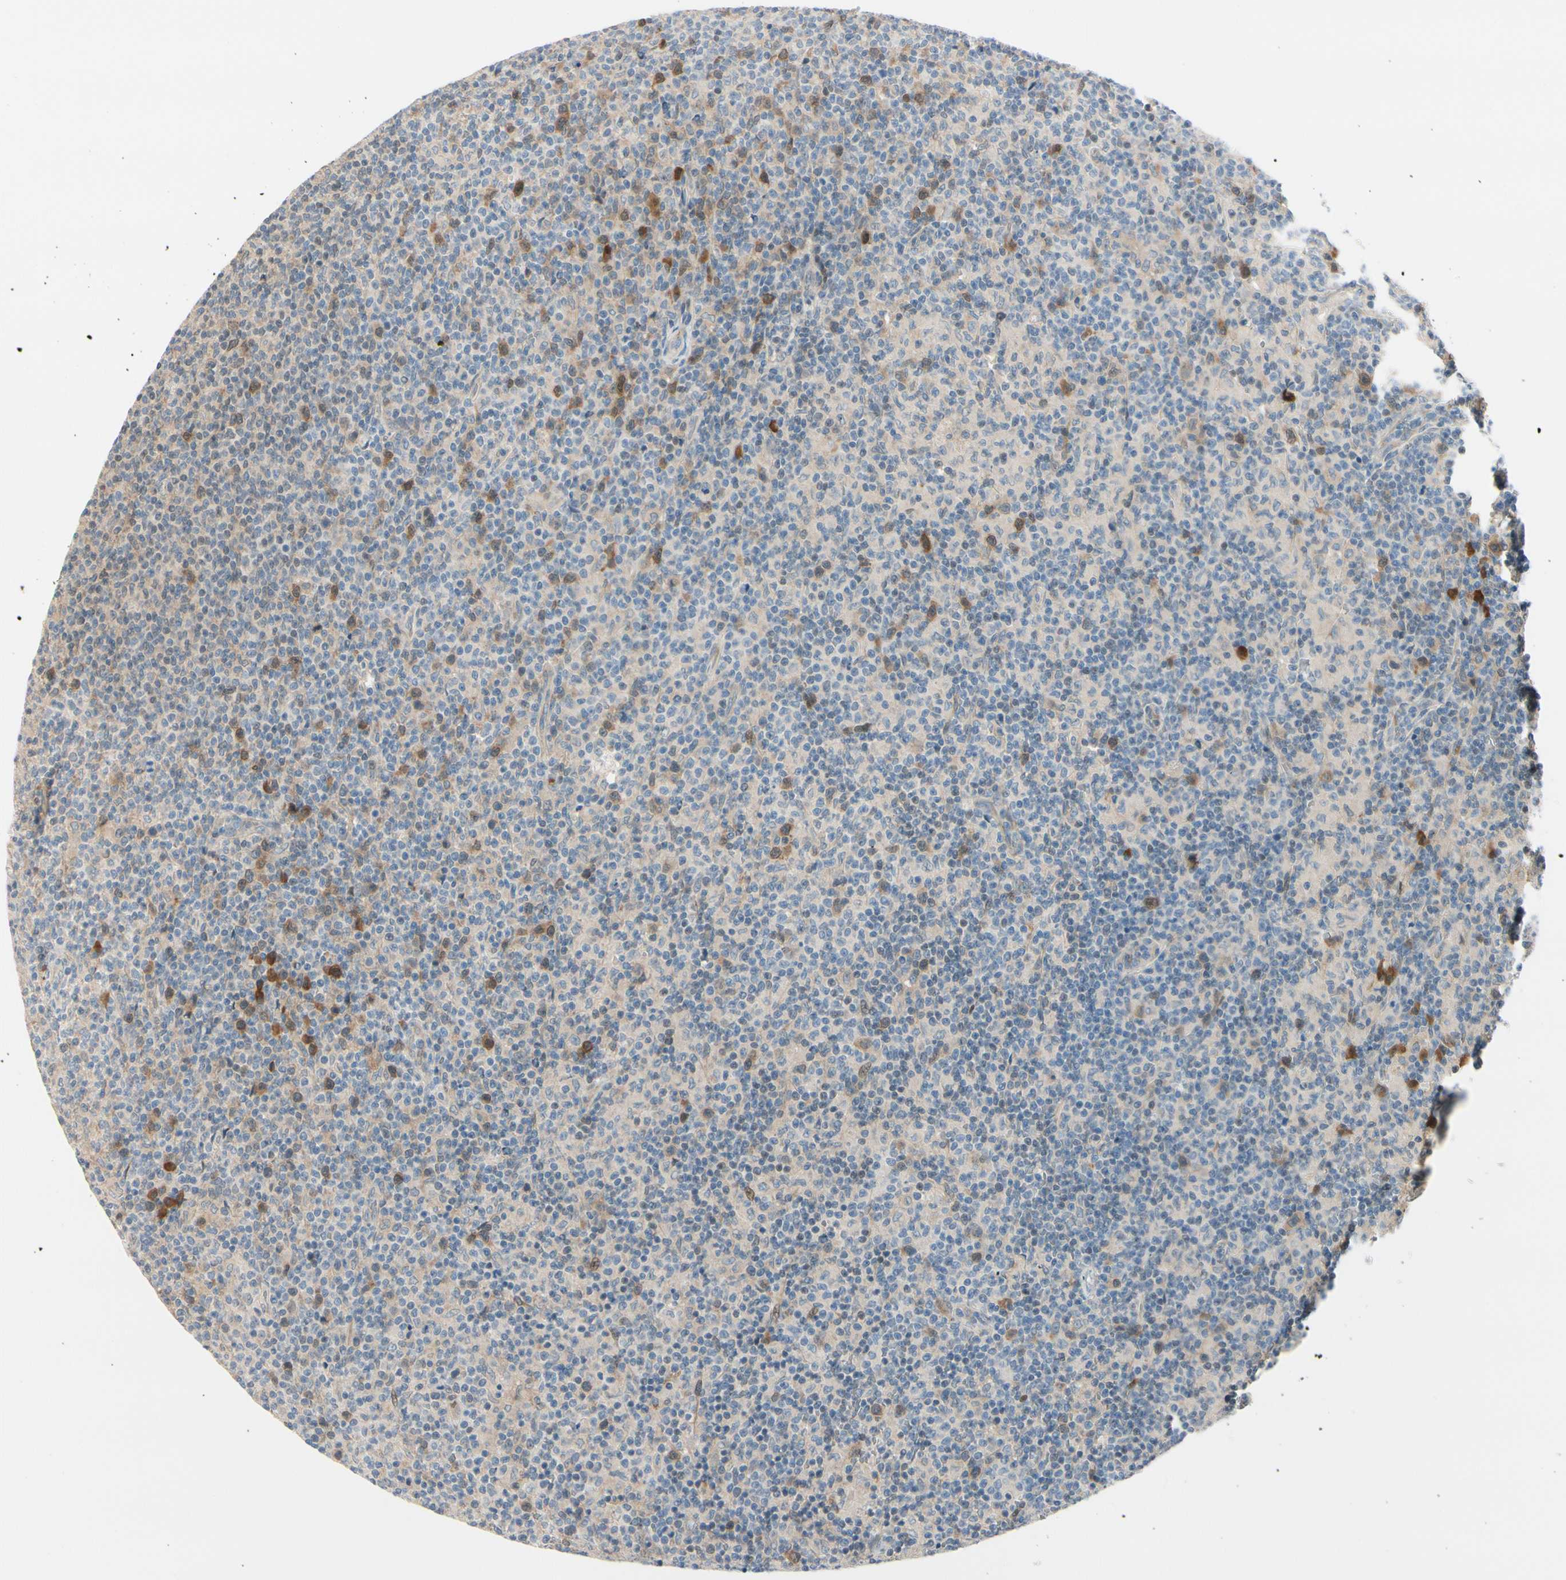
{"staining": {"intensity": "moderate", "quantity": "25%-75%", "location": "cytoplasmic/membranous"}, "tissue": "lymph node", "cell_type": "Germinal center cells", "image_type": "normal", "snomed": [{"axis": "morphology", "description": "Normal tissue, NOS"}, {"axis": "morphology", "description": "Inflammation, NOS"}, {"axis": "topography", "description": "Lymph node"}], "caption": "Protein expression by immunohistochemistry reveals moderate cytoplasmic/membranous staining in about 25%-75% of germinal center cells in benign lymph node.", "gene": "PTTG1", "patient": {"sex": "male", "age": 55}}